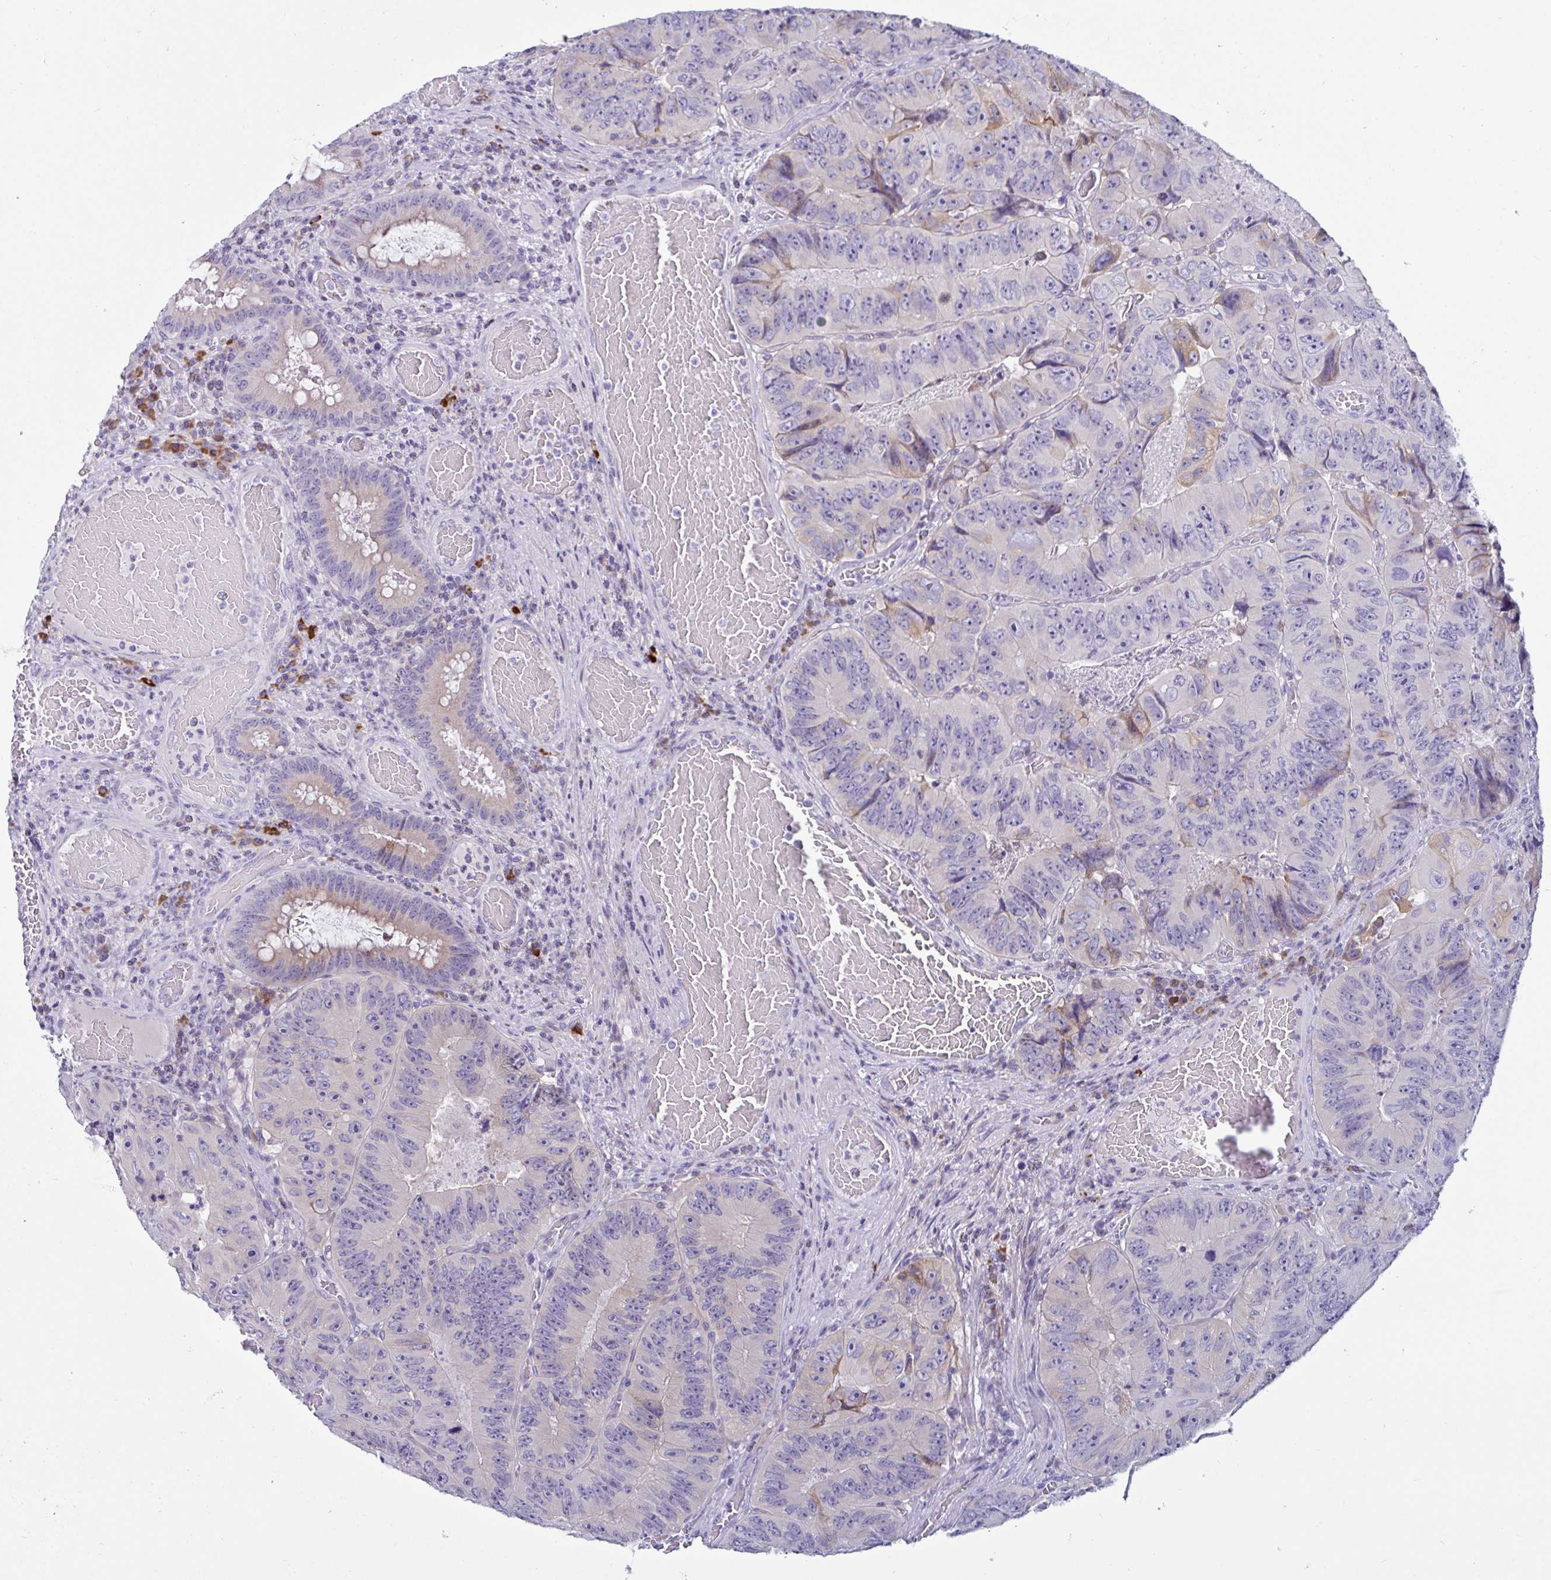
{"staining": {"intensity": "weak", "quantity": "<25%", "location": "cytoplasmic/membranous"}, "tissue": "colorectal cancer", "cell_type": "Tumor cells", "image_type": "cancer", "snomed": [{"axis": "morphology", "description": "Adenocarcinoma, NOS"}, {"axis": "topography", "description": "Colon"}], "caption": "A micrograph of adenocarcinoma (colorectal) stained for a protein demonstrates no brown staining in tumor cells.", "gene": "TFPI2", "patient": {"sex": "female", "age": 84}}